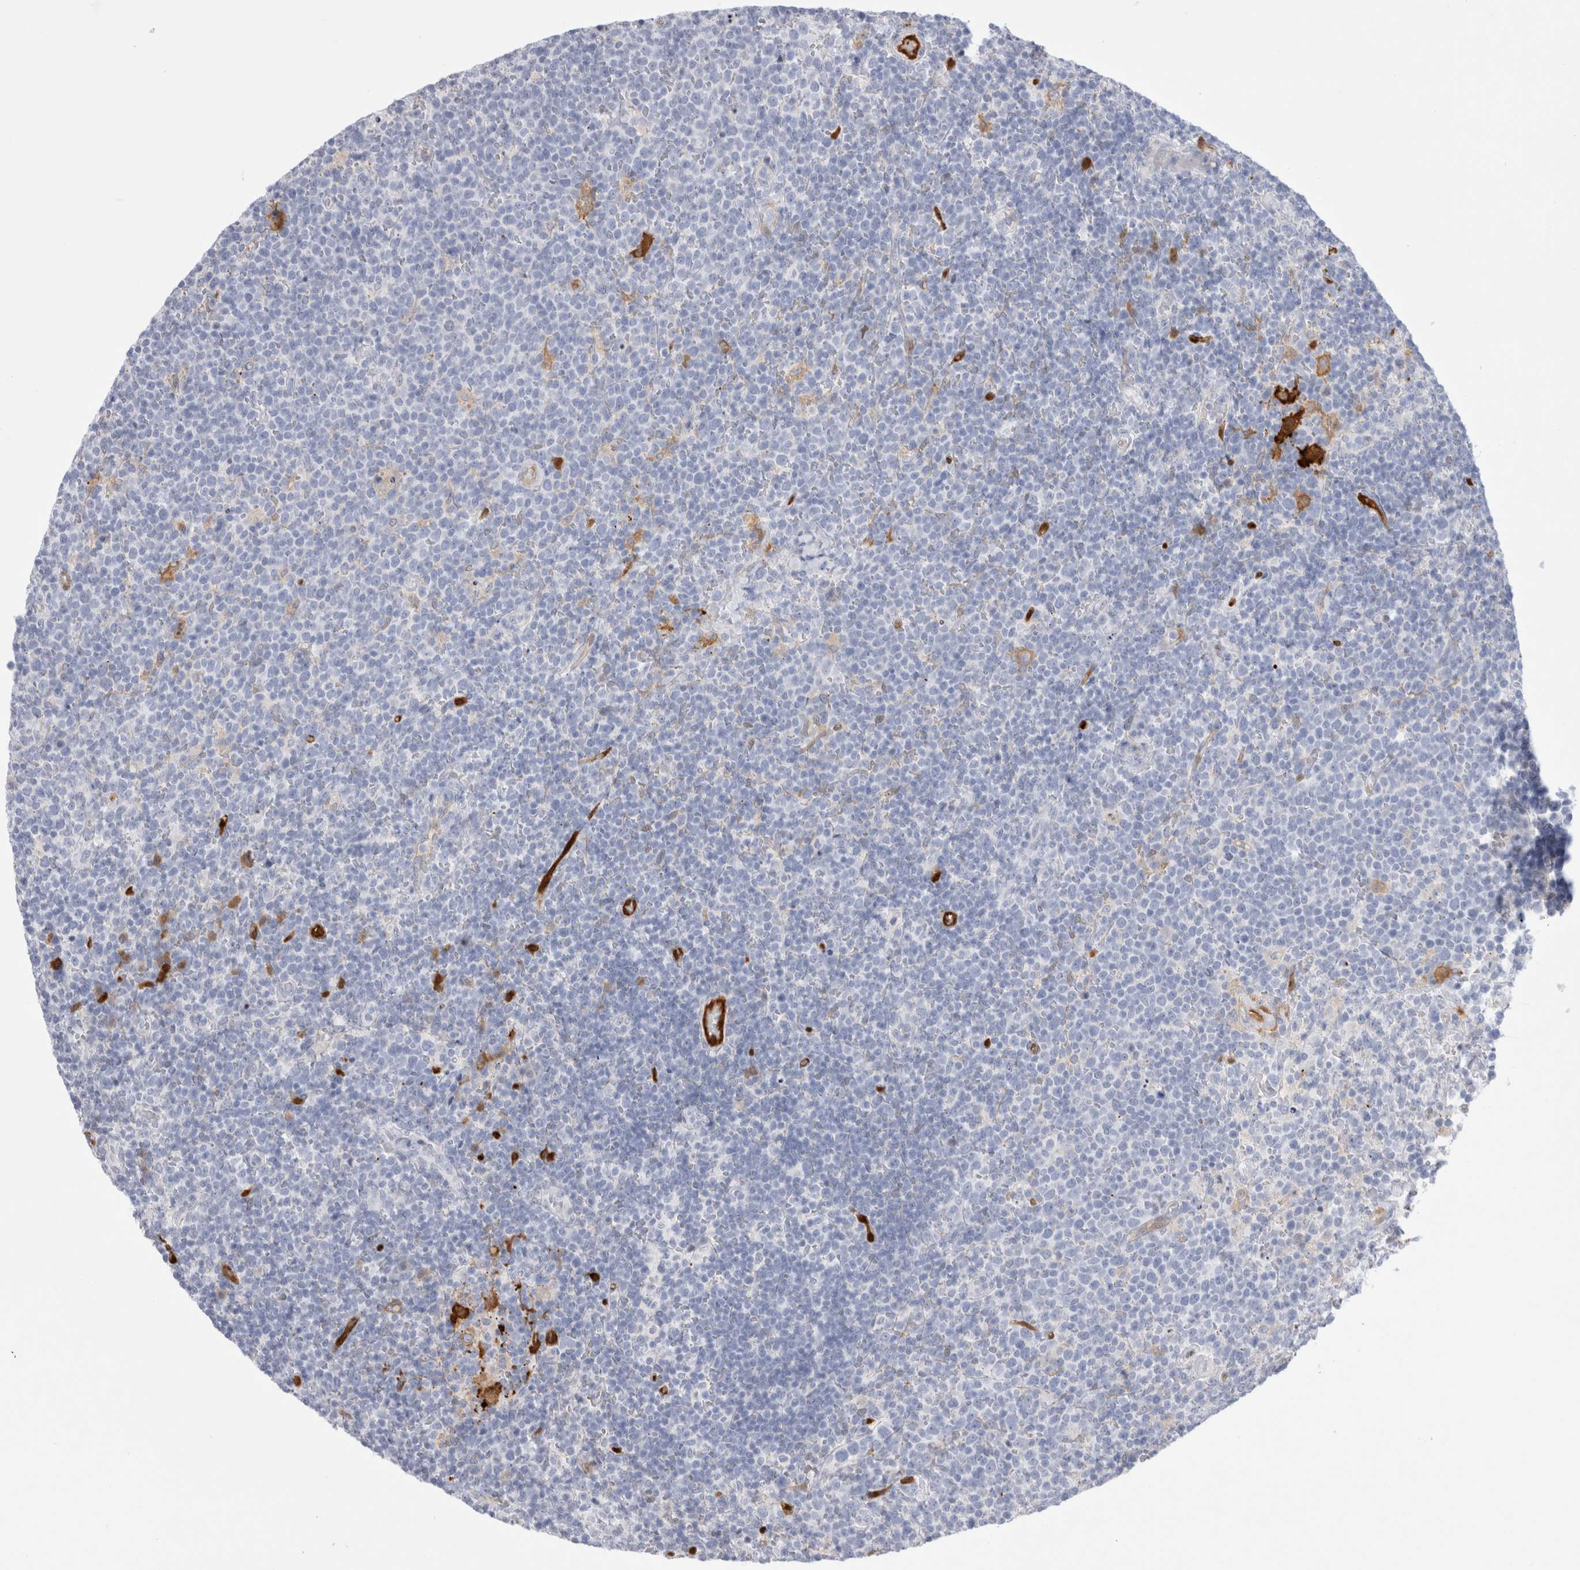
{"staining": {"intensity": "negative", "quantity": "none", "location": "none"}, "tissue": "lymphoma", "cell_type": "Tumor cells", "image_type": "cancer", "snomed": [{"axis": "morphology", "description": "Malignant lymphoma, non-Hodgkin's type, High grade"}, {"axis": "topography", "description": "Lymph node"}], "caption": "Tumor cells show no significant positivity in lymphoma.", "gene": "NAPEPLD", "patient": {"sex": "male", "age": 61}}